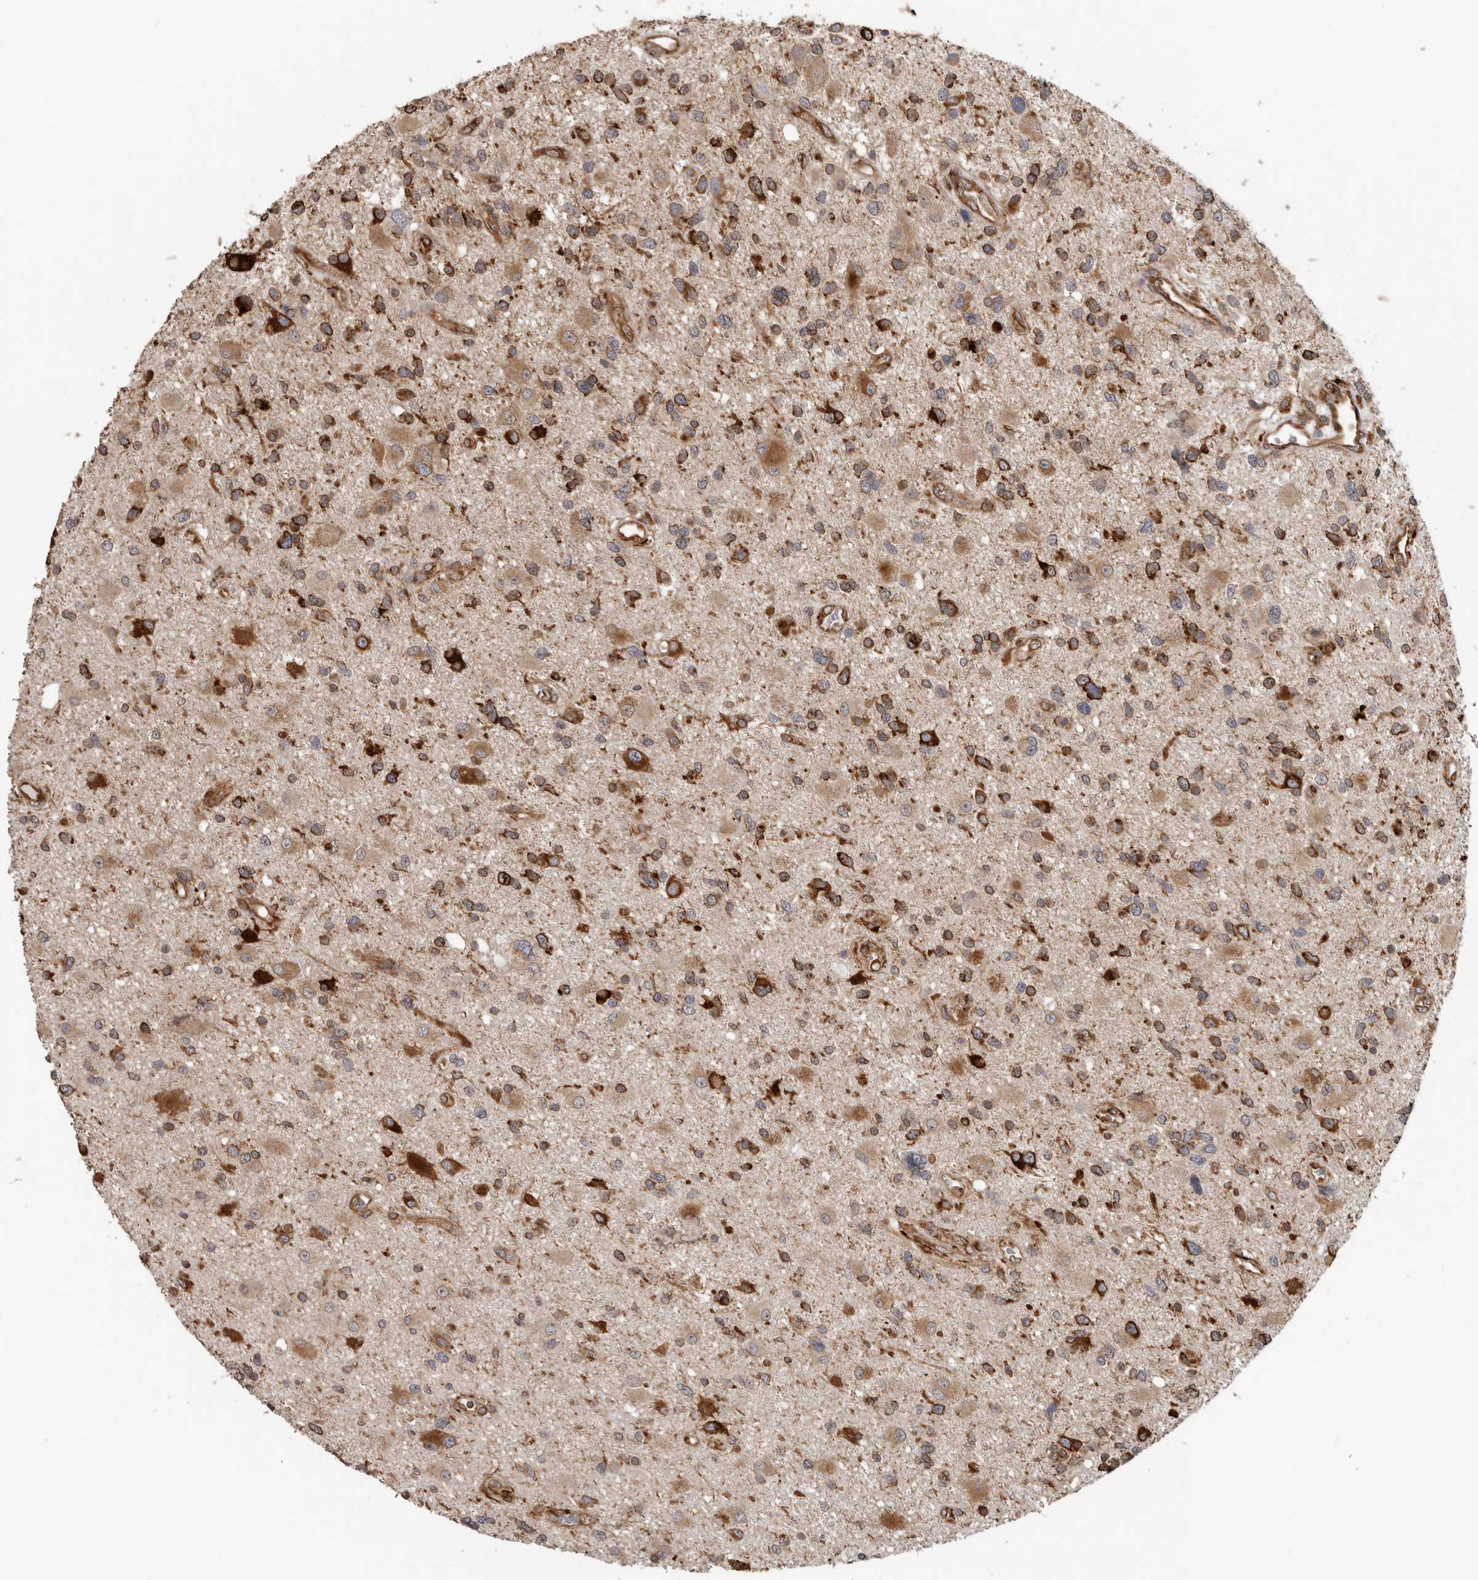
{"staining": {"intensity": "moderate", "quantity": ">75%", "location": "cytoplasmic/membranous"}, "tissue": "glioma", "cell_type": "Tumor cells", "image_type": "cancer", "snomed": [{"axis": "morphology", "description": "Glioma, malignant, High grade"}, {"axis": "topography", "description": "Brain"}], "caption": "Immunohistochemical staining of glioma exhibits medium levels of moderate cytoplasmic/membranous staining in approximately >75% of tumor cells. (IHC, brightfield microscopy, high magnification).", "gene": "CEP350", "patient": {"sex": "male", "age": 33}}